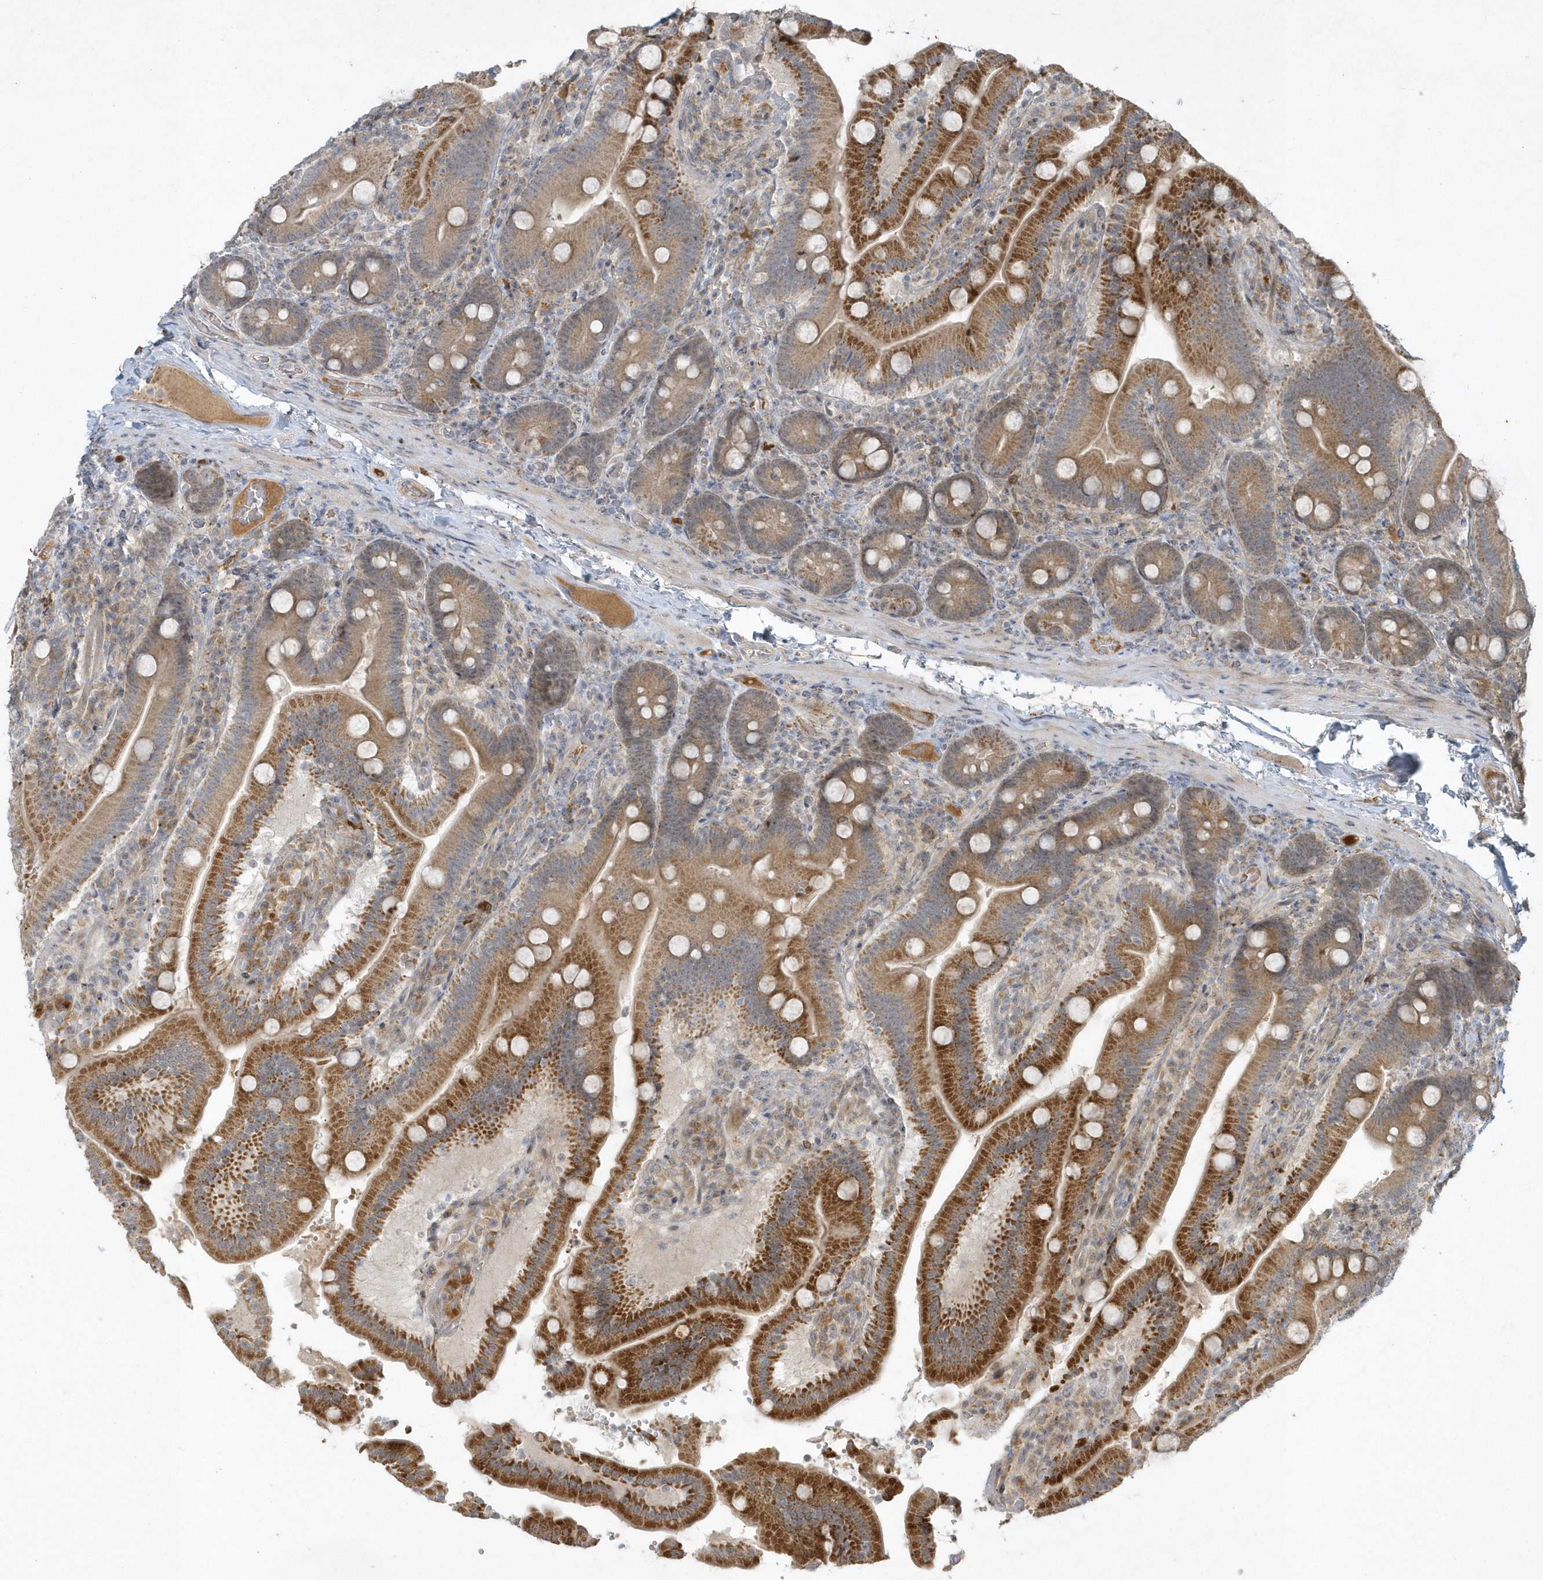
{"staining": {"intensity": "strong", "quantity": ">75%", "location": "cytoplasmic/membranous"}, "tissue": "duodenum", "cell_type": "Glandular cells", "image_type": "normal", "snomed": [{"axis": "morphology", "description": "Normal tissue, NOS"}, {"axis": "topography", "description": "Duodenum"}], "caption": "Immunohistochemical staining of benign duodenum displays high levels of strong cytoplasmic/membranous staining in approximately >75% of glandular cells. (DAB (3,3'-diaminobenzidine) = brown stain, brightfield microscopy at high magnification).", "gene": "THG1L", "patient": {"sex": "female", "age": 62}}